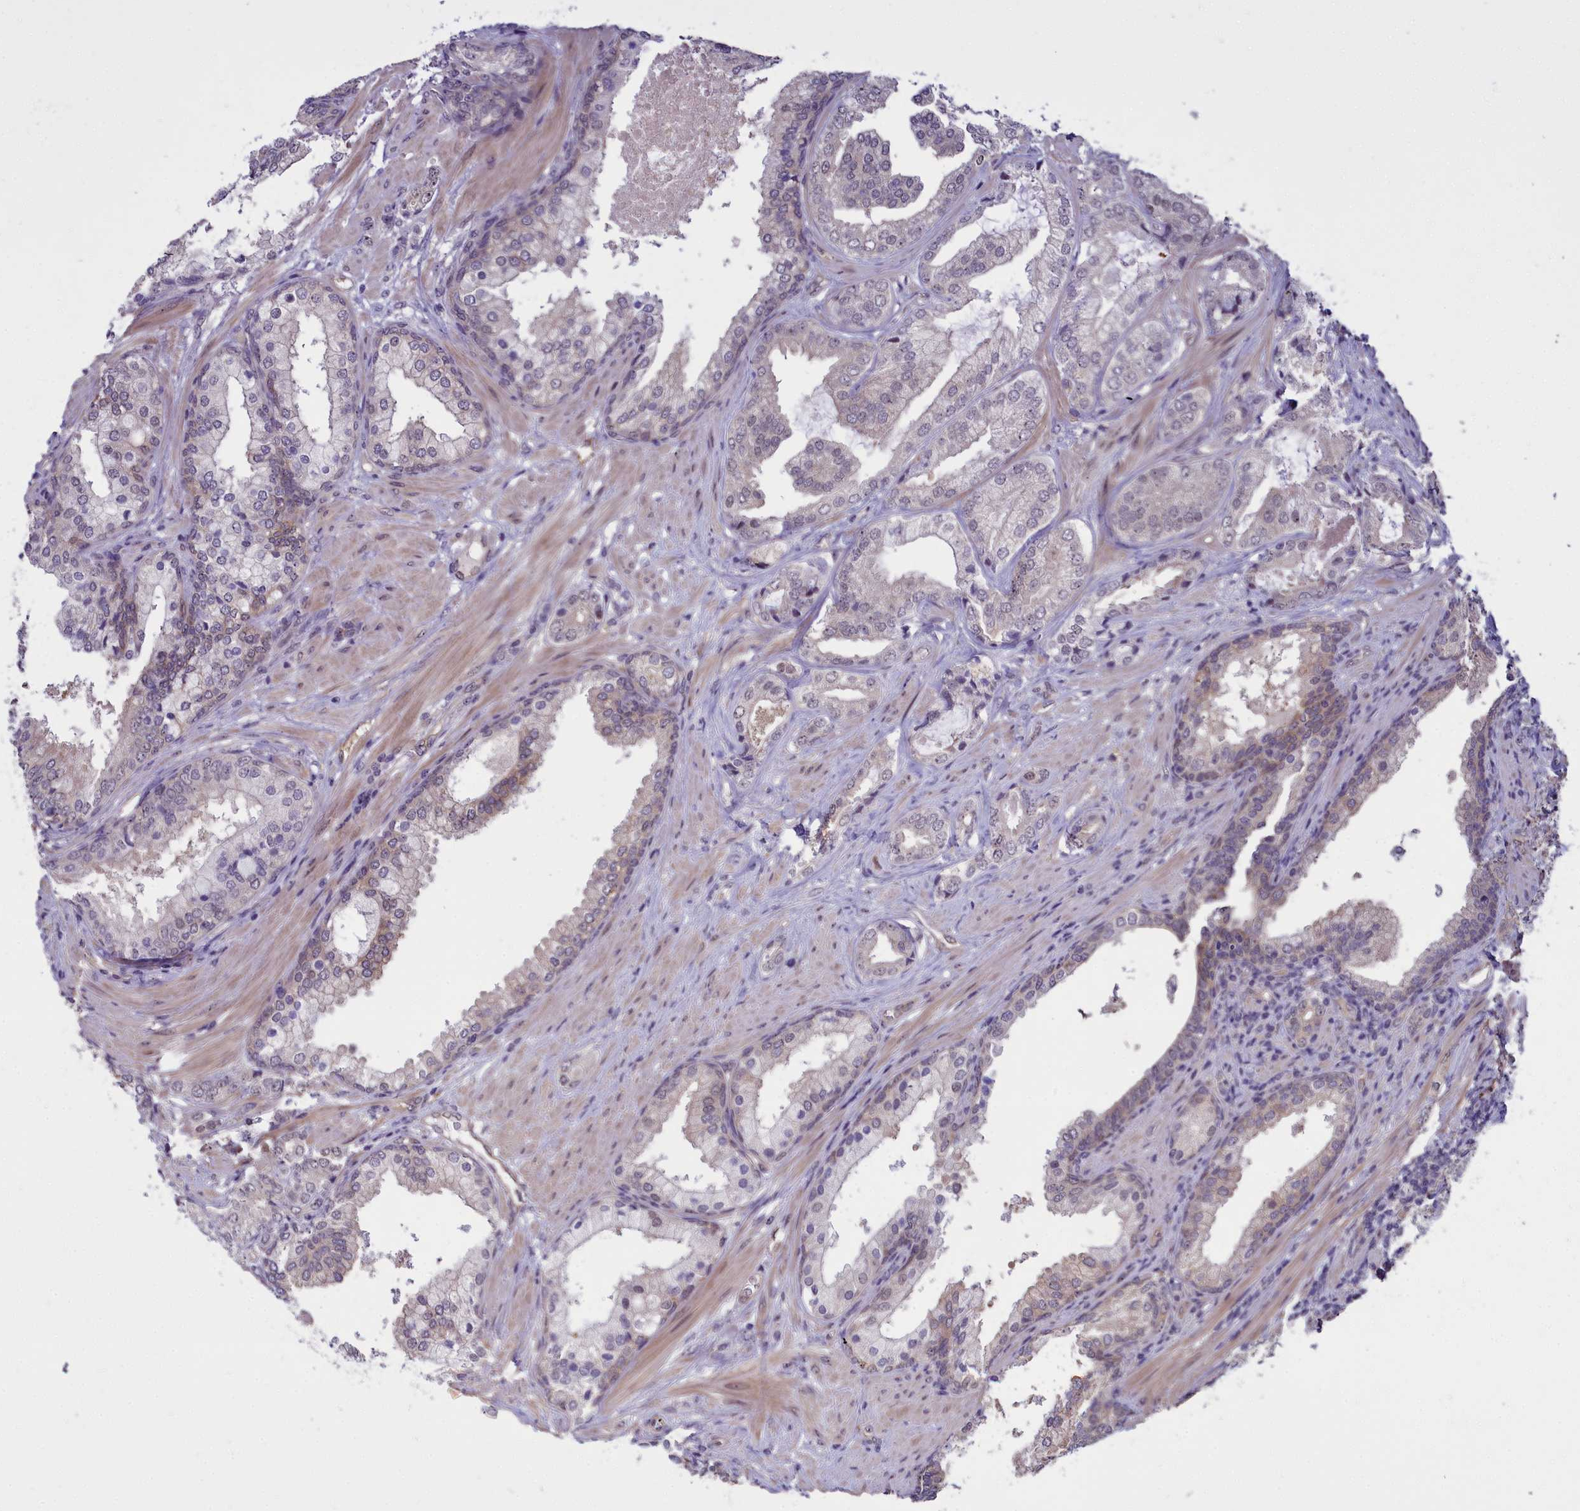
{"staining": {"intensity": "negative", "quantity": "none", "location": "none"}, "tissue": "prostate cancer", "cell_type": "Tumor cells", "image_type": "cancer", "snomed": [{"axis": "morphology", "description": "Adenocarcinoma, High grade"}, {"axis": "topography", "description": "Prostate"}], "caption": "Tumor cells are negative for protein expression in human prostate high-grade adenocarcinoma.", "gene": "BCAR1", "patient": {"sex": "male", "age": 60}}